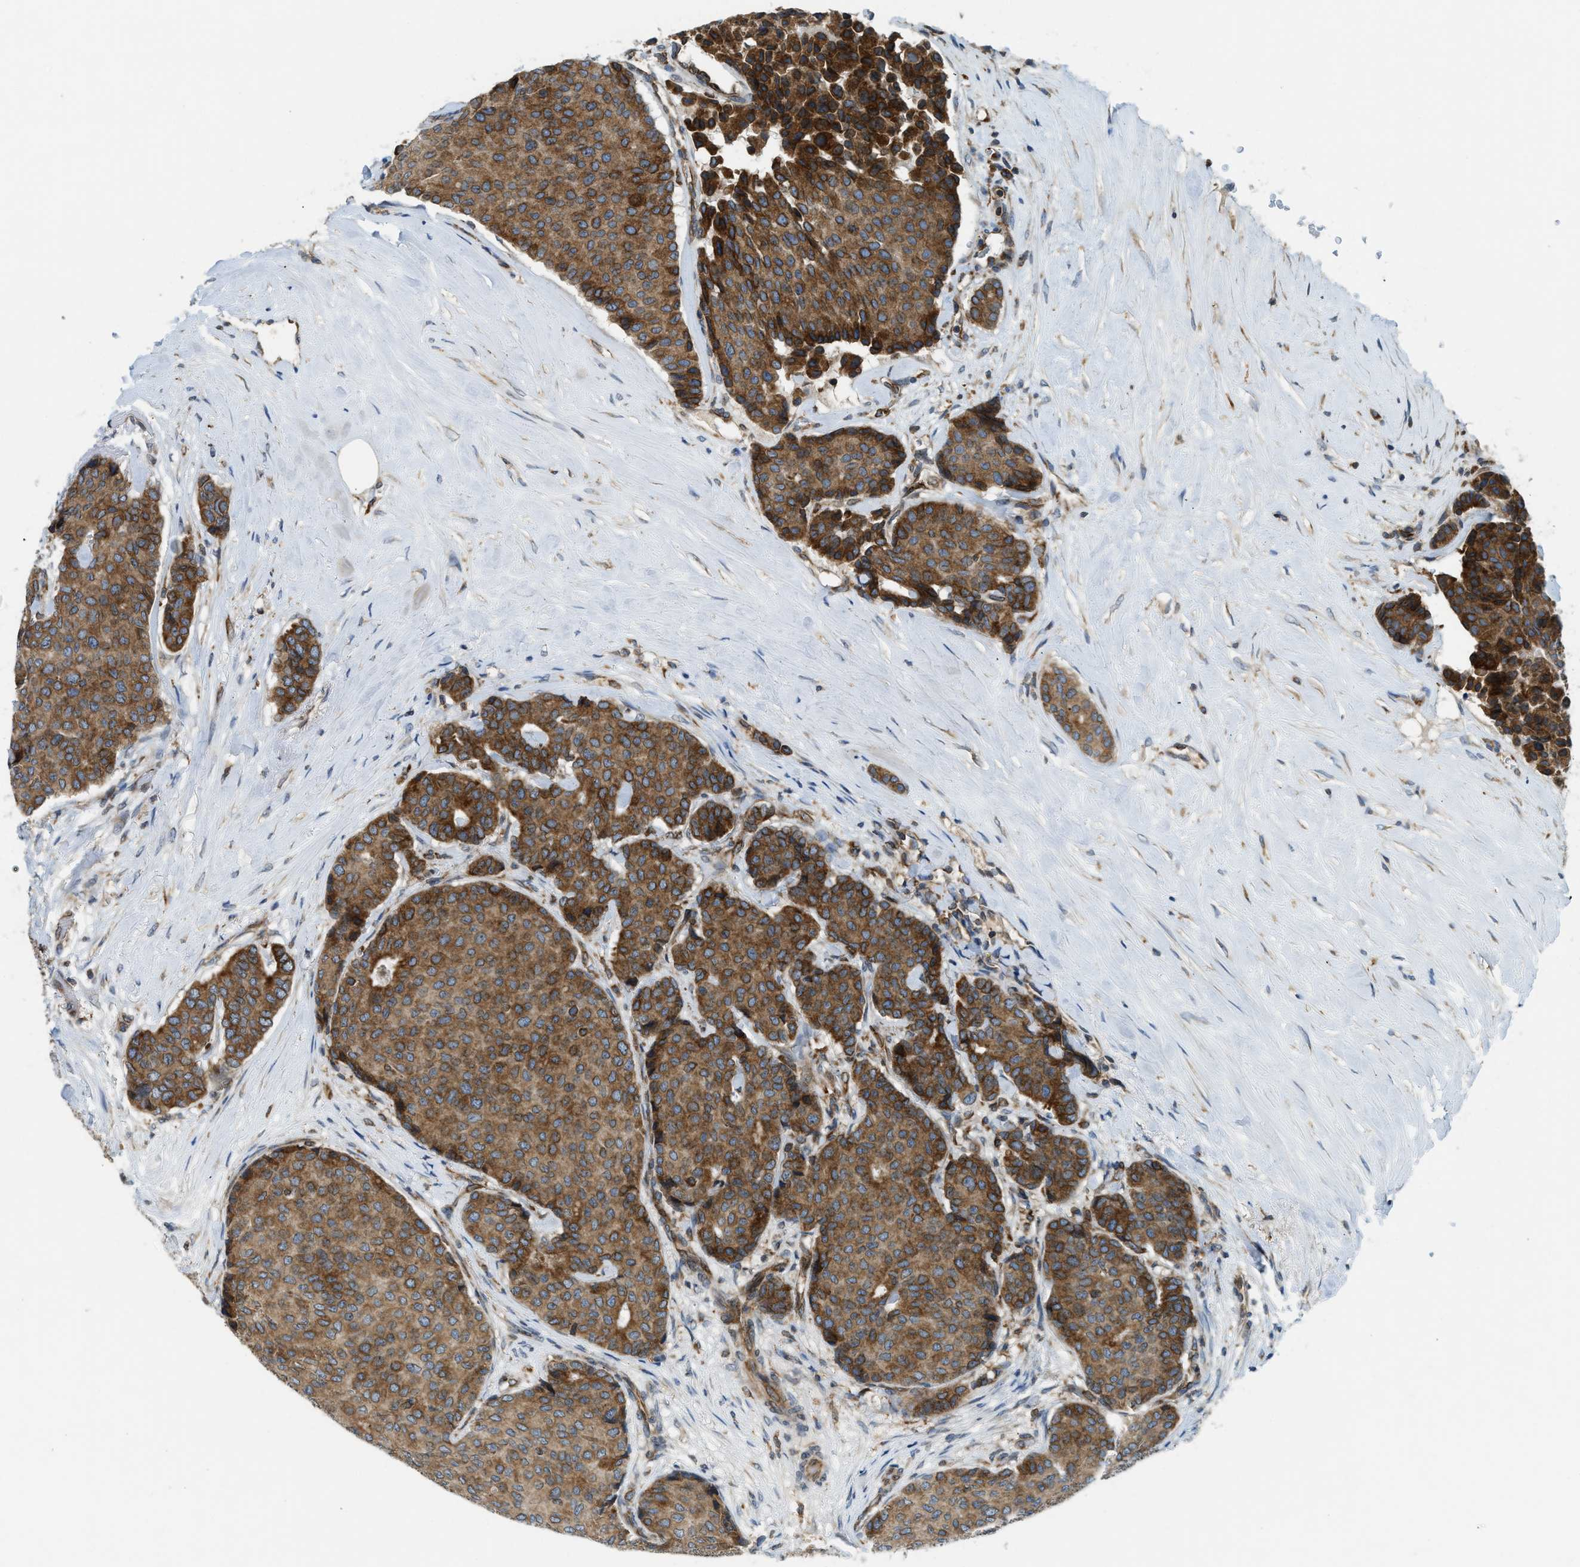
{"staining": {"intensity": "strong", "quantity": ">75%", "location": "cytoplasmic/membranous"}, "tissue": "breast cancer", "cell_type": "Tumor cells", "image_type": "cancer", "snomed": [{"axis": "morphology", "description": "Duct carcinoma"}, {"axis": "topography", "description": "Breast"}], "caption": "A micrograph showing strong cytoplasmic/membranous positivity in about >75% of tumor cells in invasive ductal carcinoma (breast), as visualized by brown immunohistochemical staining.", "gene": "BCAP31", "patient": {"sex": "female", "age": 75}}